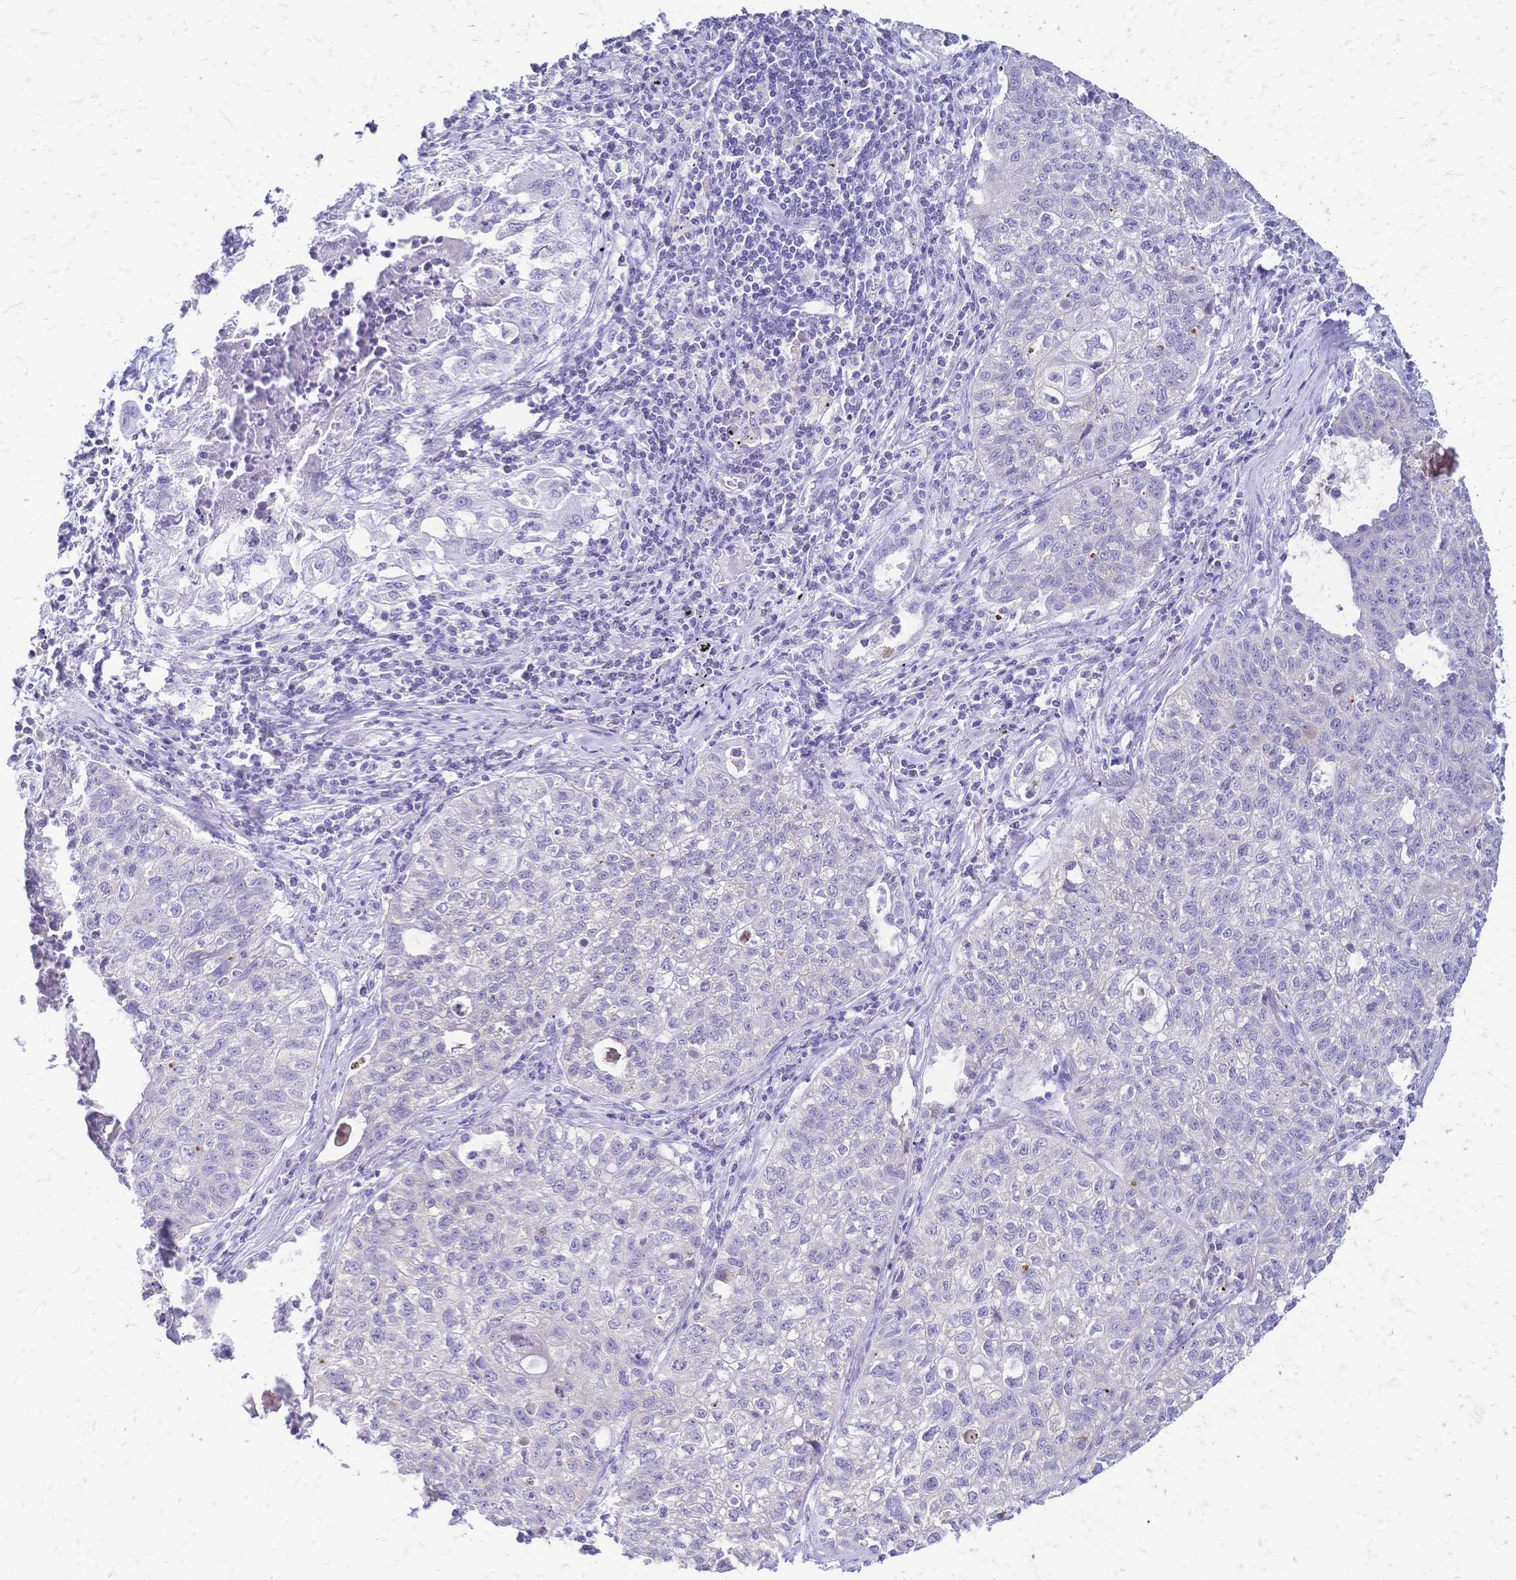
{"staining": {"intensity": "negative", "quantity": "none", "location": "none"}, "tissue": "lung cancer", "cell_type": "Tumor cells", "image_type": "cancer", "snomed": [{"axis": "morphology", "description": "Normal morphology"}, {"axis": "morphology", "description": "Aneuploidy"}, {"axis": "morphology", "description": "Squamous cell carcinoma, NOS"}, {"axis": "topography", "description": "Lymph node"}, {"axis": "topography", "description": "Lung"}], "caption": "Immunohistochemistry histopathology image of human lung cancer stained for a protein (brown), which exhibits no staining in tumor cells.", "gene": "GRB7", "patient": {"sex": "female", "age": 76}}